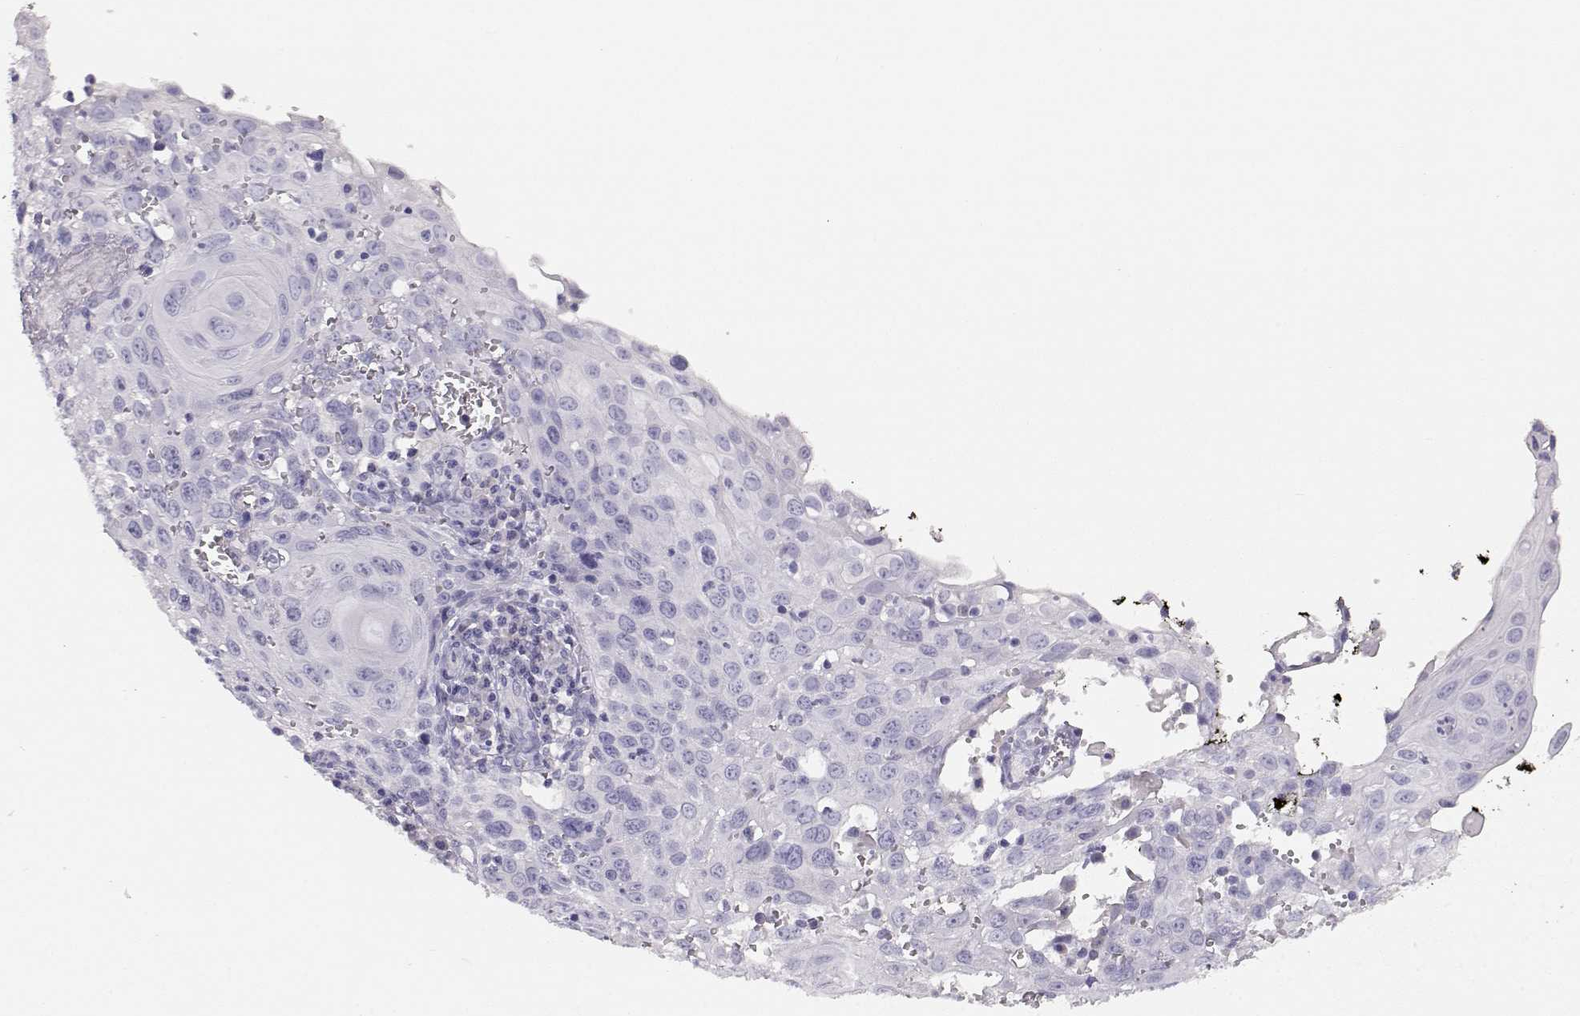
{"staining": {"intensity": "negative", "quantity": "none", "location": "none"}, "tissue": "cervical cancer", "cell_type": "Tumor cells", "image_type": "cancer", "snomed": [{"axis": "morphology", "description": "Squamous cell carcinoma, NOS"}, {"axis": "topography", "description": "Cervix"}], "caption": "High magnification brightfield microscopy of cervical cancer (squamous cell carcinoma) stained with DAB (brown) and counterstained with hematoxylin (blue): tumor cells show no significant positivity. Brightfield microscopy of immunohistochemistry (IHC) stained with DAB (3,3'-diaminobenzidine) (brown) and hematoxylin (blue), captured at high magnification.", "gene": "GPR174", "patient": {"sex": "female", "age": 38}}